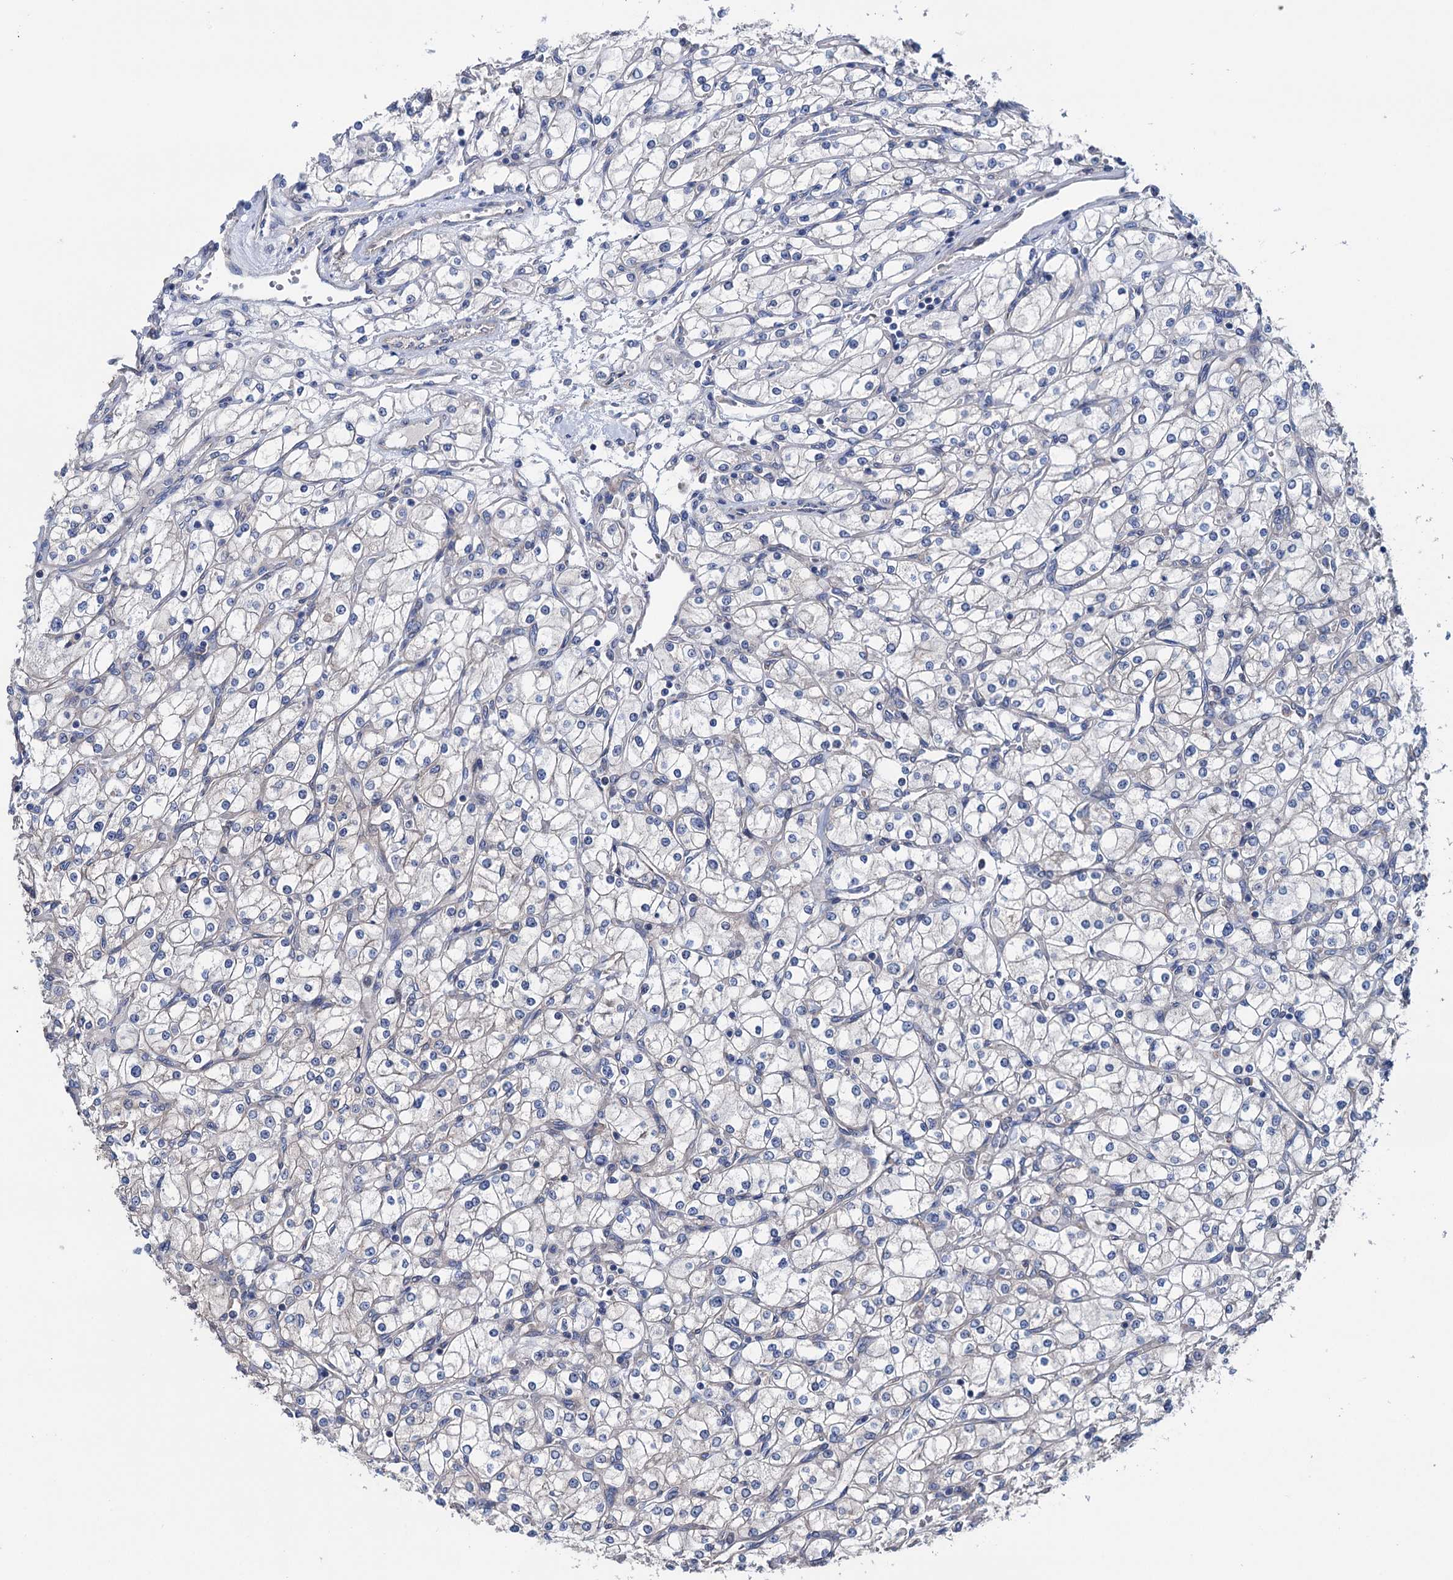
{"staining": {"intensity": "negative", "quantity": "none", "location": "none"}, "tissue": "renal cancer", "cell_type": "Tumor cells", "image_type": "cancer", "snomed": [{"axis": "morphology", "description": "Adenocarcinoma, NOS"}, {"axis": "topography", "description": "Kidney"}], "caption": "Tumor cells show no significant positivity in renal cancer (adenocarcinoma). (Immunohistochemistry, brightfield microscopy, high magnification).", "gene": "EYA4", "patient": {"sex": "male", "age": 80}}